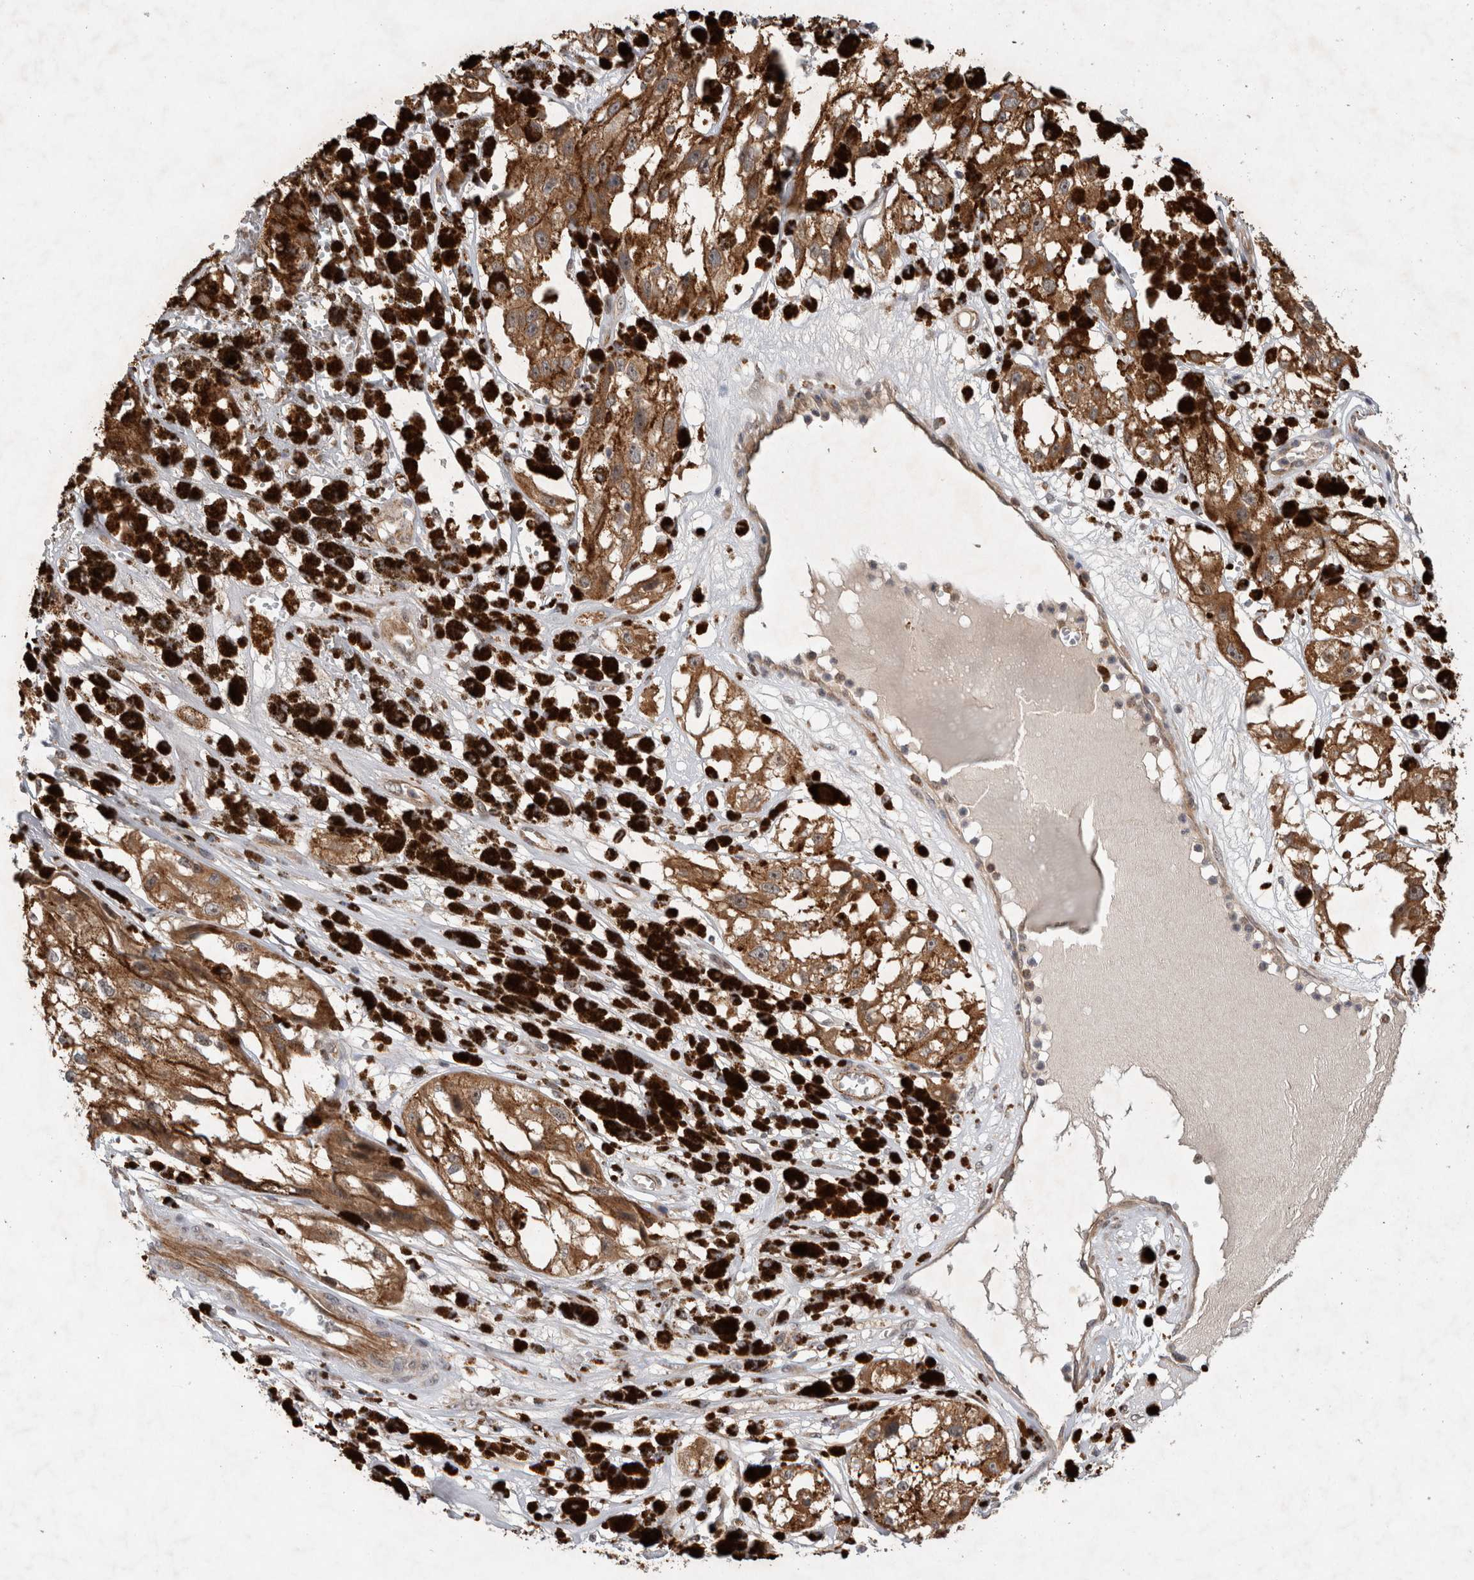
{"staining": {"intensity": "moderate", "quantity": ">75%", "location": "cytoplasmic/membranous"}, "tissue": "melanoma", "cell_type": "Tumor cells", "image_type": "cancer", "snomed": [{"axis": "morphology", "description": "Malignant melanoma, NOS"}, {"axis": "topography", "description": "Skin"}], "caption": "Melanoma tissue exhibits moderate cytoplasmic/membranous positivity in about >75% of tumor cells", "gene": "ADGRL3", "patient": {"sex": "male", "age": 88}}